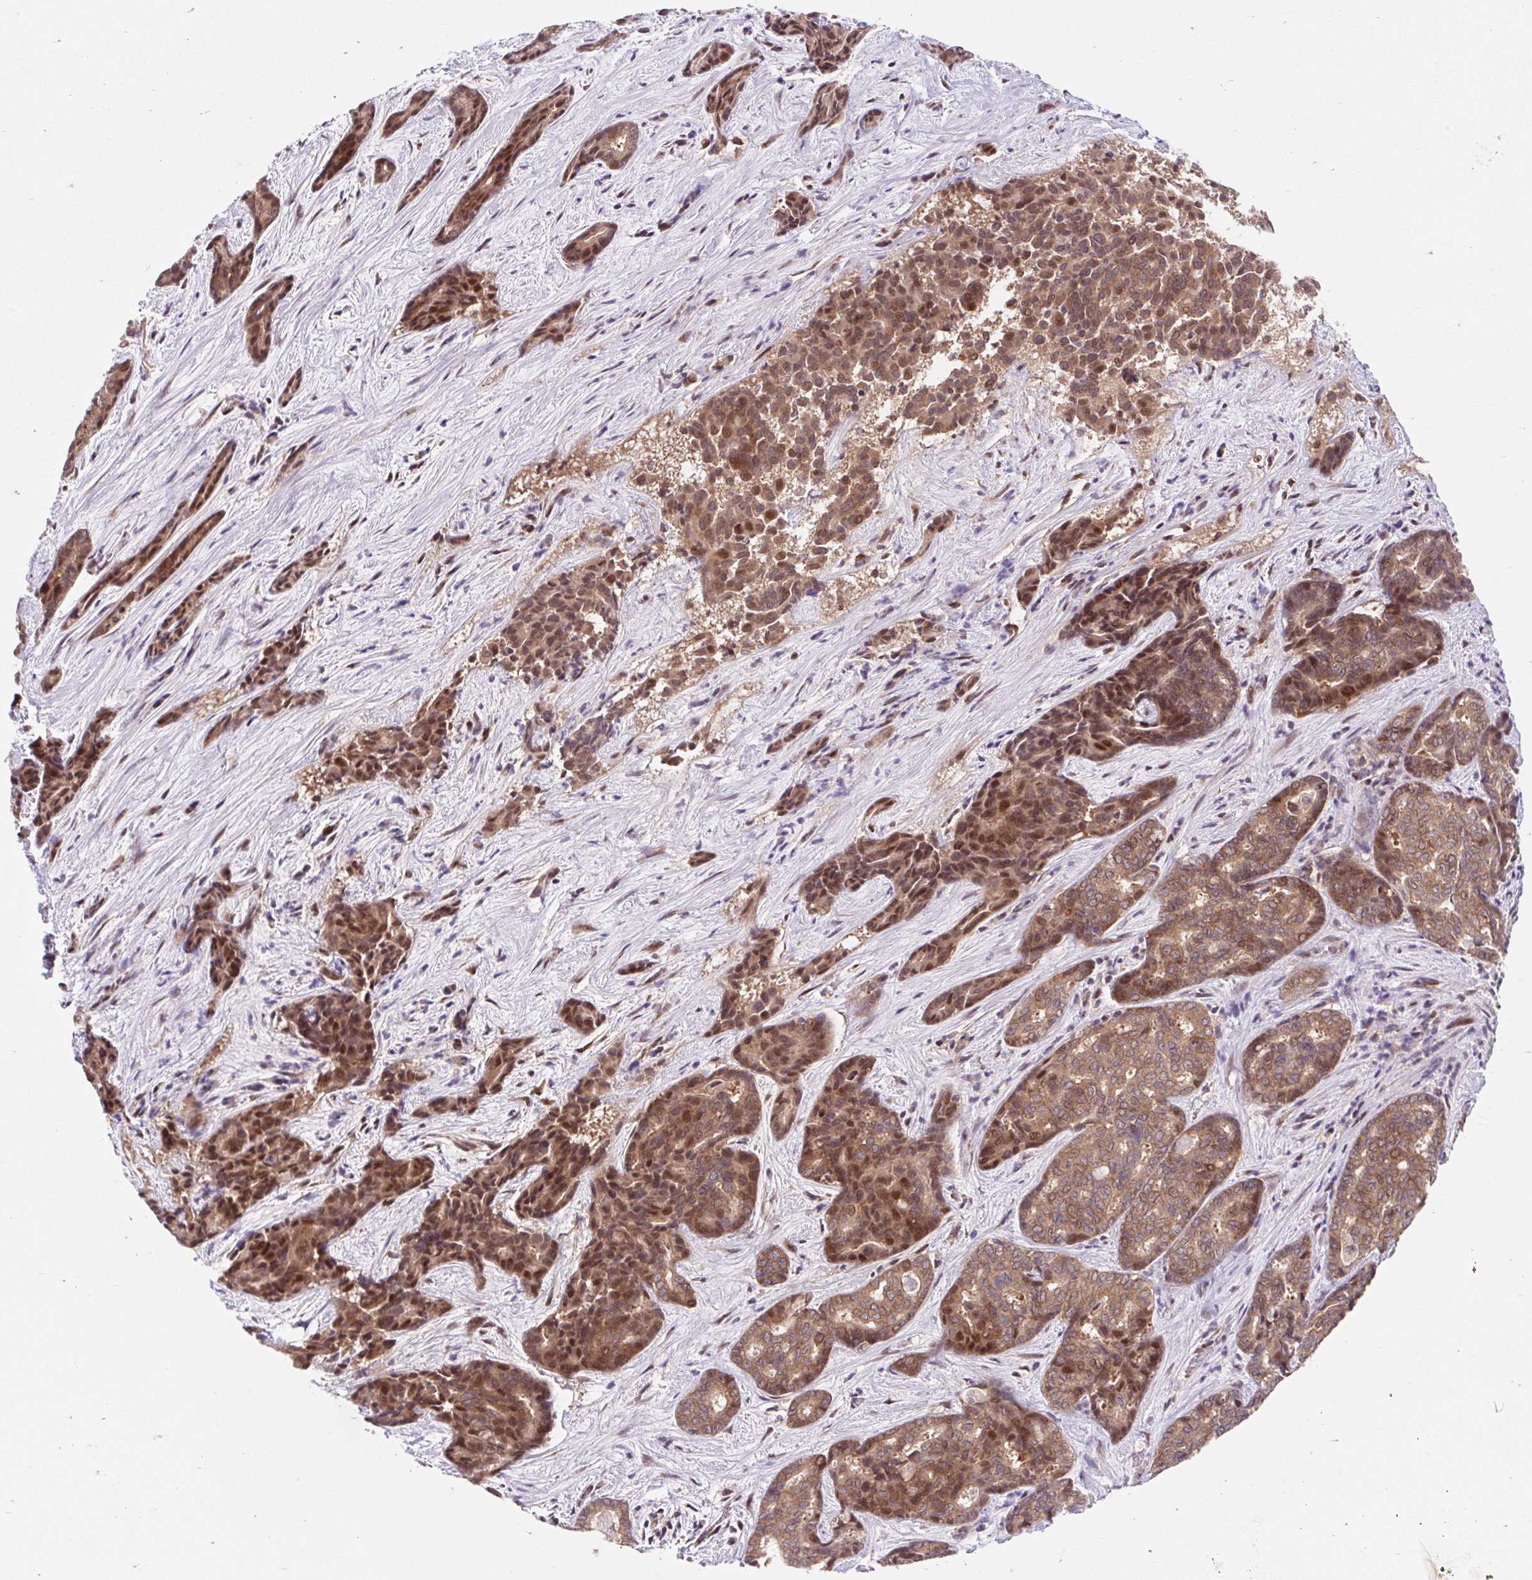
{"staining": {"intensity": "moderate", "quantity": ">75%", "location": "cytoplasmic/membranous,nuclear"}, "tissue": "liver cancer", "cell_type": "Tumor cells", "image_type": "cancer", "snomed": [{"axis": "morphology", "description": "Cholangiocarcinoma"}, {"axis": "topography", "description": "Liver"}], "caption": "Liver cancer (cholangiocarcinoma) stained with a brown dye displays moderate cytoplasmic/membranous and nuclear positive staining in approximately >75% of tumor cells.", "gene": "HFE", "patient": {"sex": "female", "age": 64}}